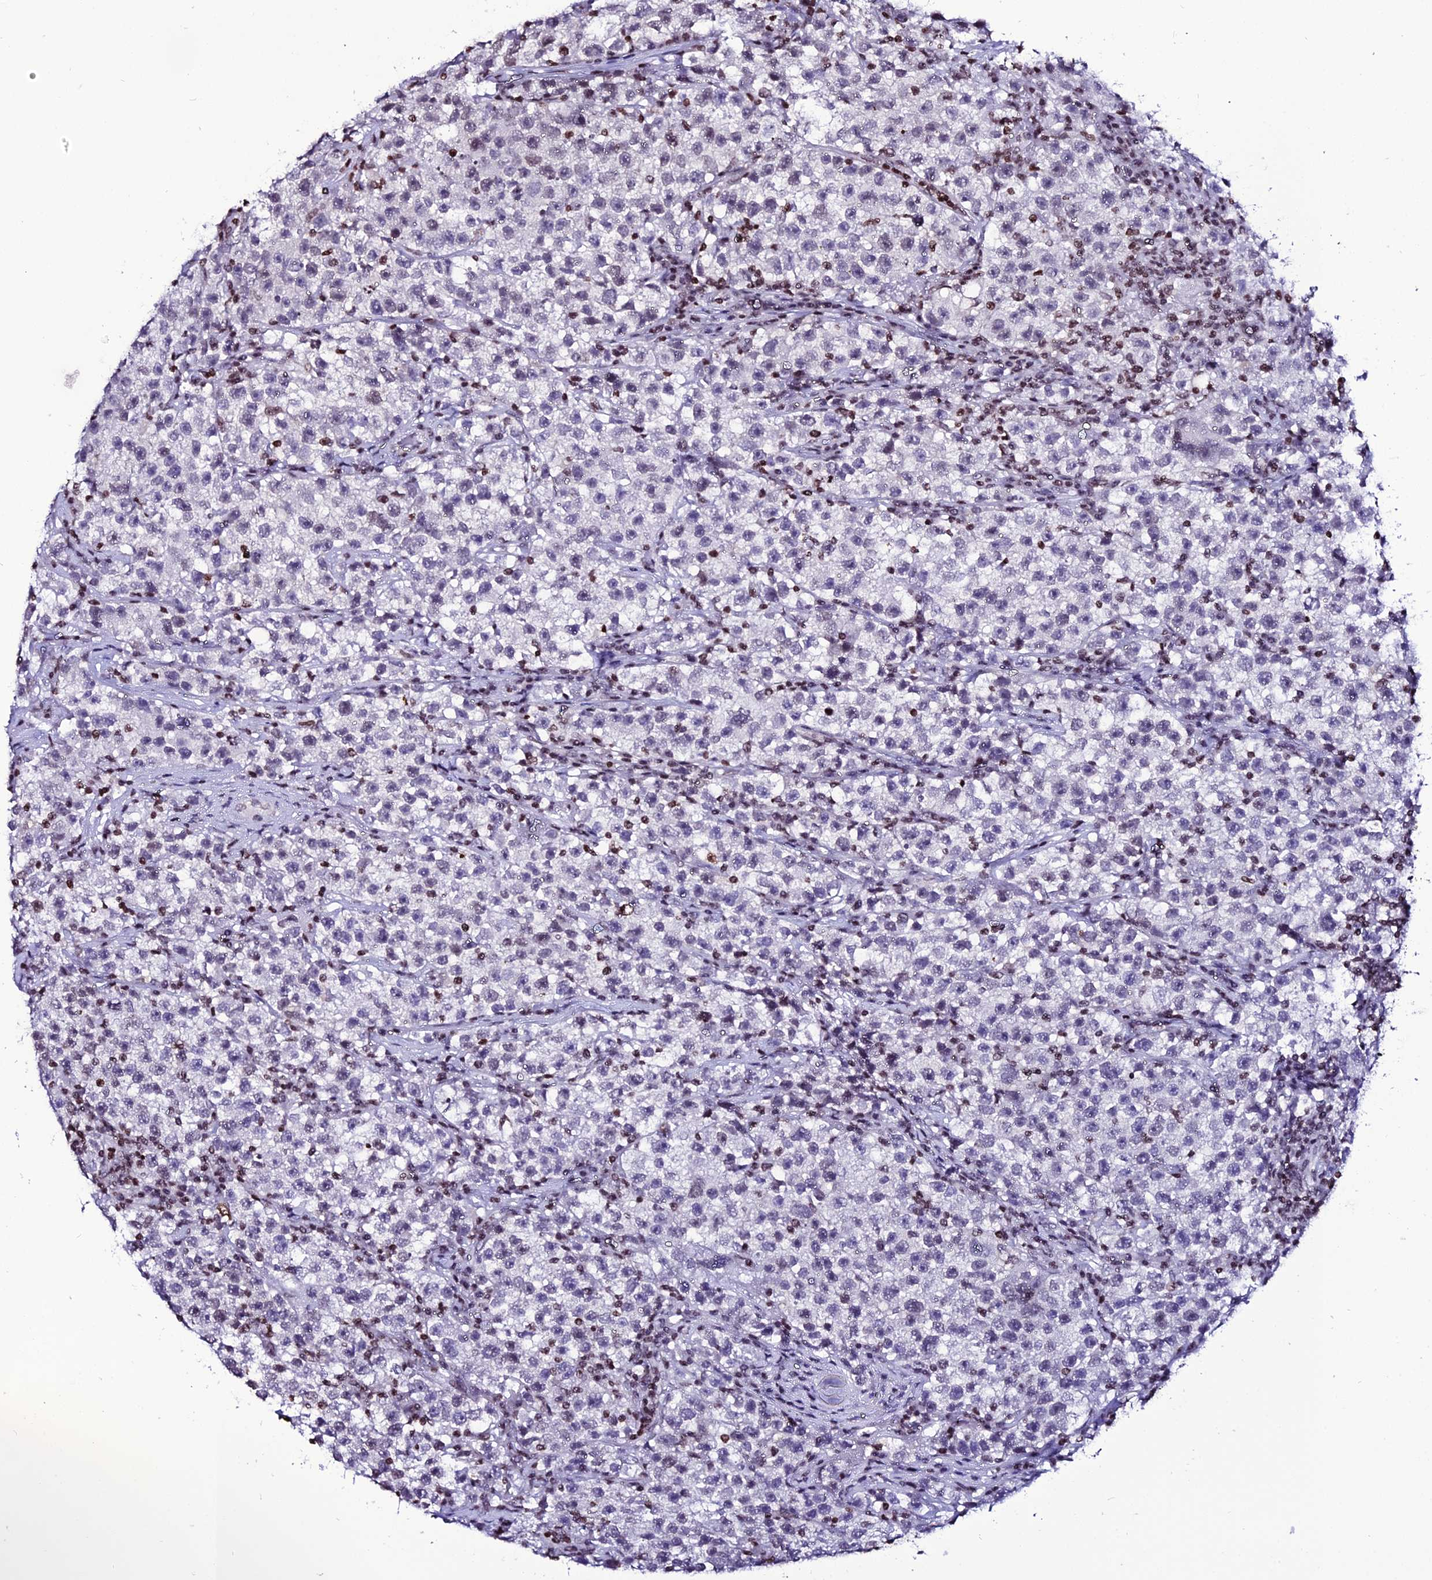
{"staining": {"intensity": "weak", "quantity": "<25%", "location": "nuclear"}, "tissue": "testis cancer", "cell_type": "Tumor cells", "image_type": "cancer", "snomed": [{"axis": "morphology", "description": "Seminoma, NOS"}, {"axis": "topography", "description": "Testis"}], "caption": "The photomicrograph displays no staining of tumor cells in testis seminoma.", "gene": "MACROH2A2", "patient": {"sex": "male", "age": 22}}